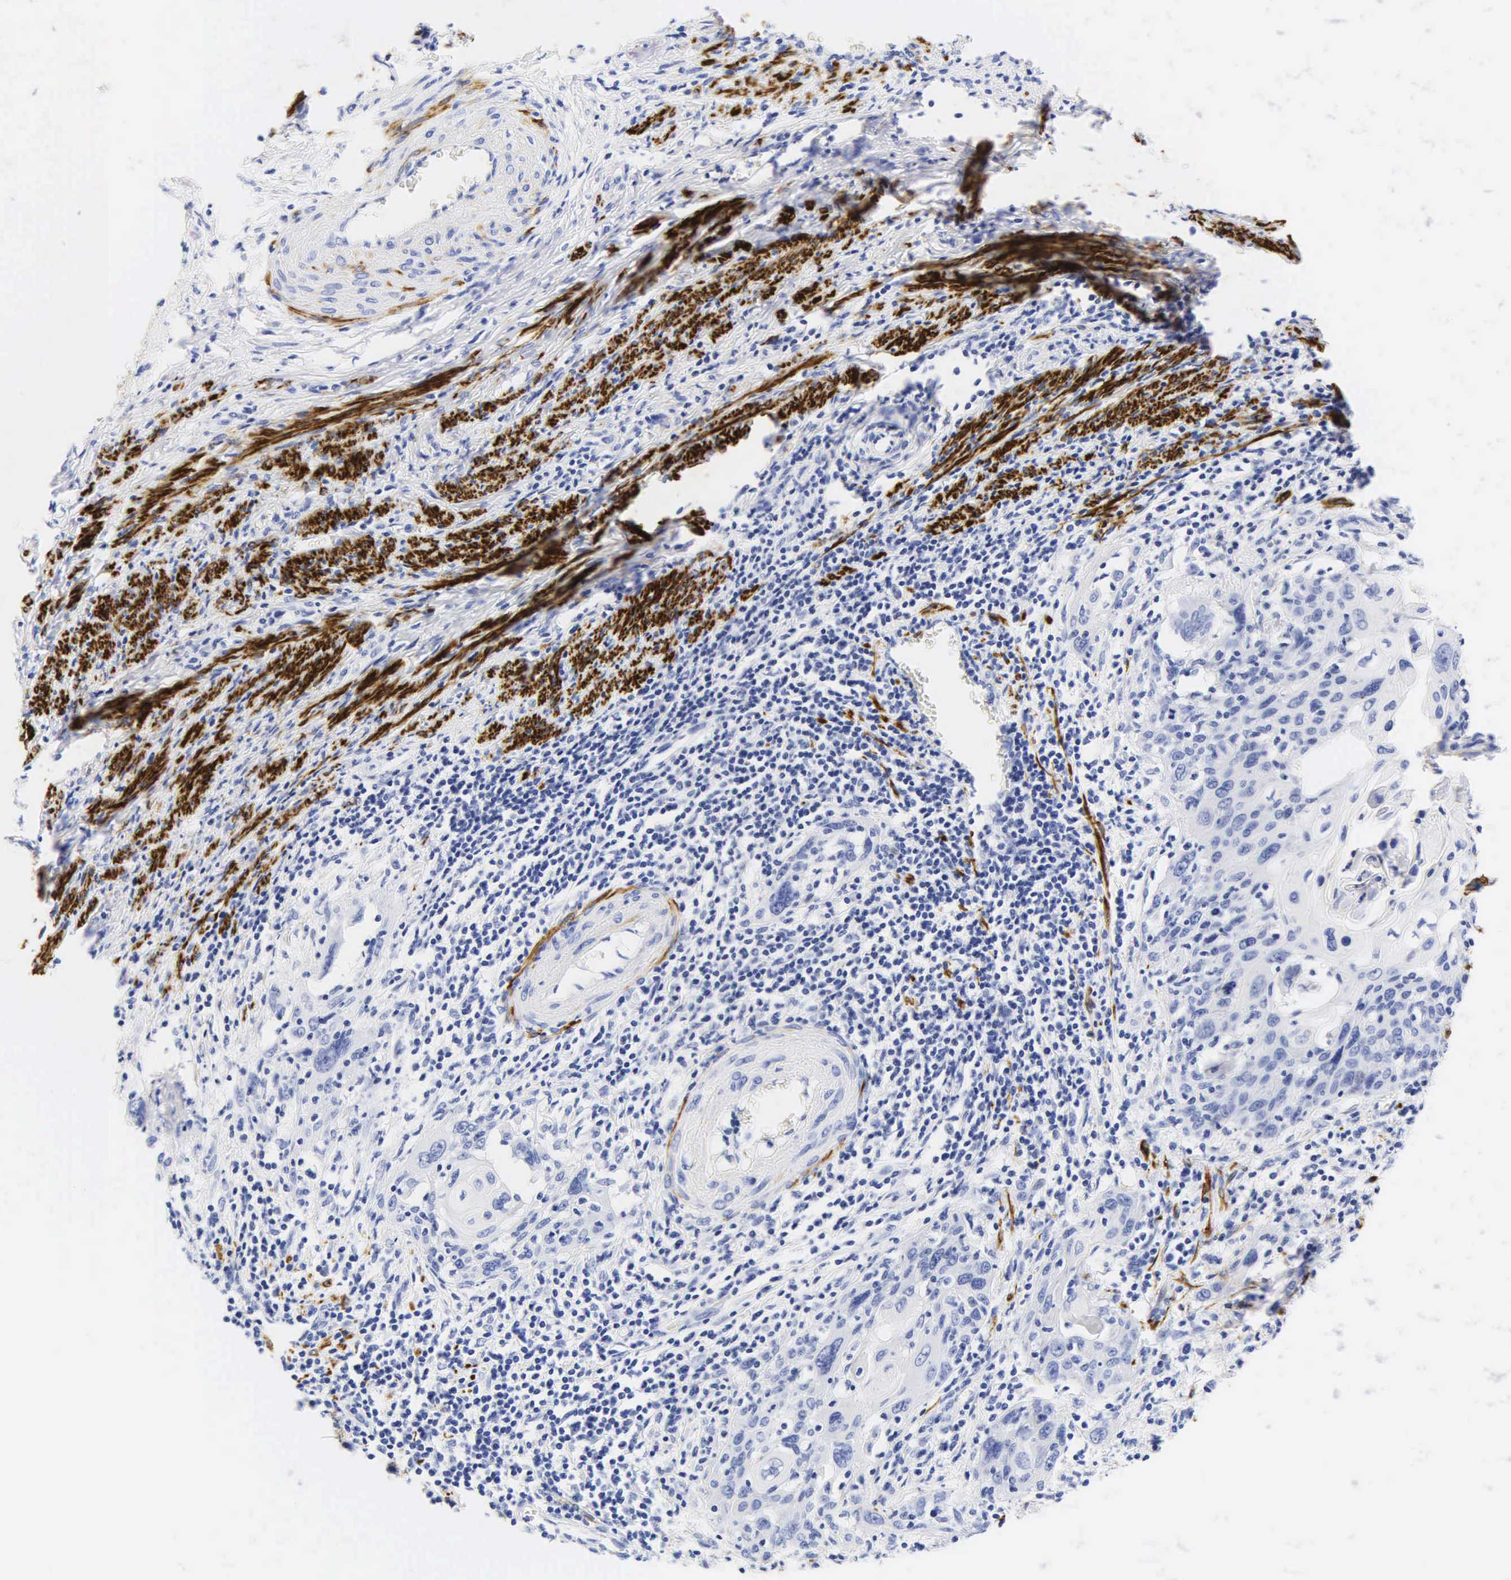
{"staining": {"intensity": "negative", "quantity": "none", "location": "none"}, "tissue": "cervical cancer", "cell_type": "Tumor cells", "image_type": "cancer", "snomed": [{"axis": "morphology", "description": "Squamous cell carcinoma, NOS"}, {"axis": "topography", "description": "Cervix"}], "caption": "This photomicrograph is of cervical squamous cell carcinoma stained with IHC to label a protein in brown with the nuclei are counter-stained blue. There is no positivity in tumor cells. (DAB IHC with hematoxylin counter stain).", "gene": "DES", "patient": {"sex": "female", "age": 54}}